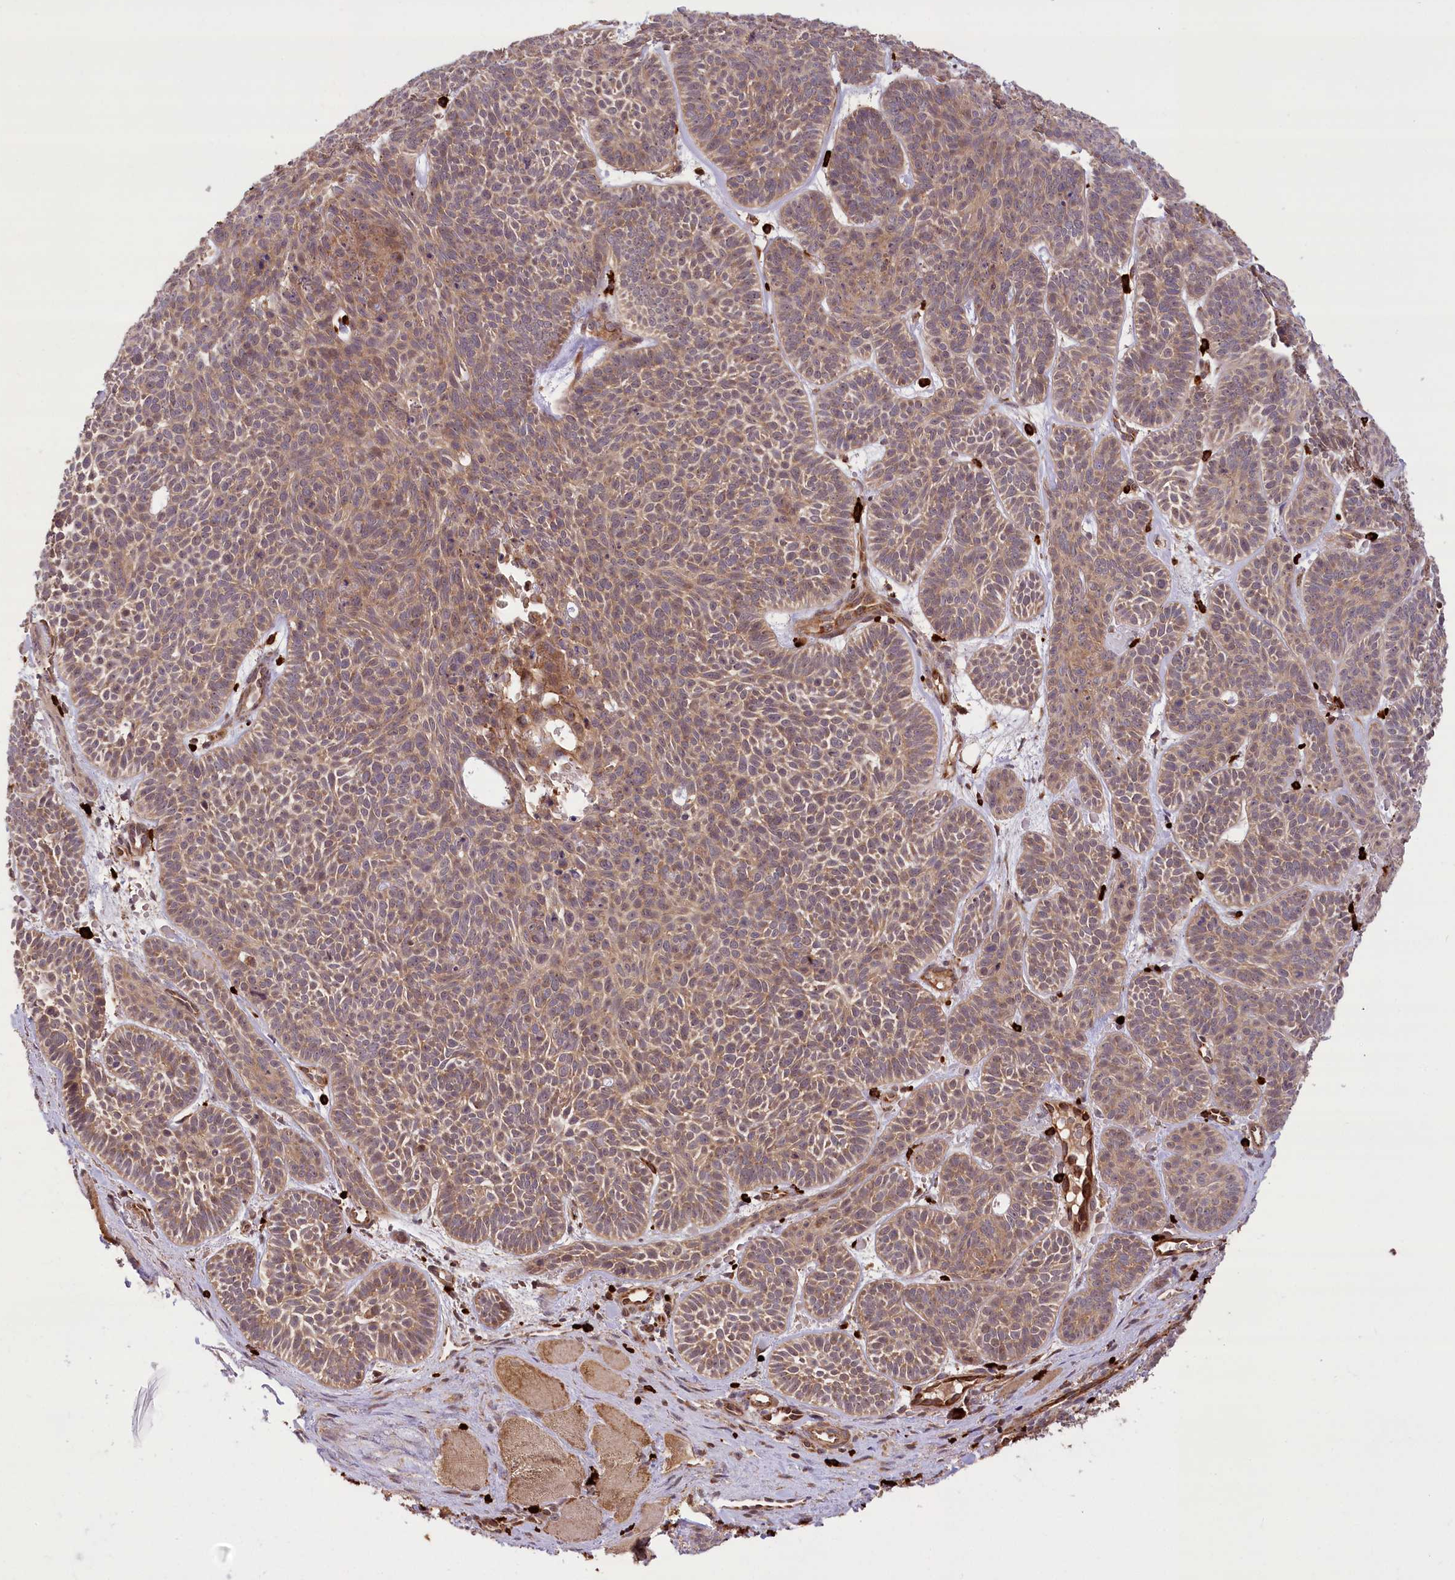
{"staining": {"intensity": "moderate", "quantity": ">75%", "location": "cytoplasmic/membranous"}, "tissue": "skin cancer", "cell_type": "Tumor cells", "image_type": "cancer", "snomed": [{"axis": "morphology", "description": "Basal cell carcinoma"}, {"axis": "topography", "description": "Skin"}], "caption": "Immunohistochemical staining of skin basal cell carcinoma demonstrates medium levels of moderate cytoplasmic/membranous expression in approximately >75% of tumor cells.", "gene": "CARD19", "patient": {"sex": "male", "age": 85}}